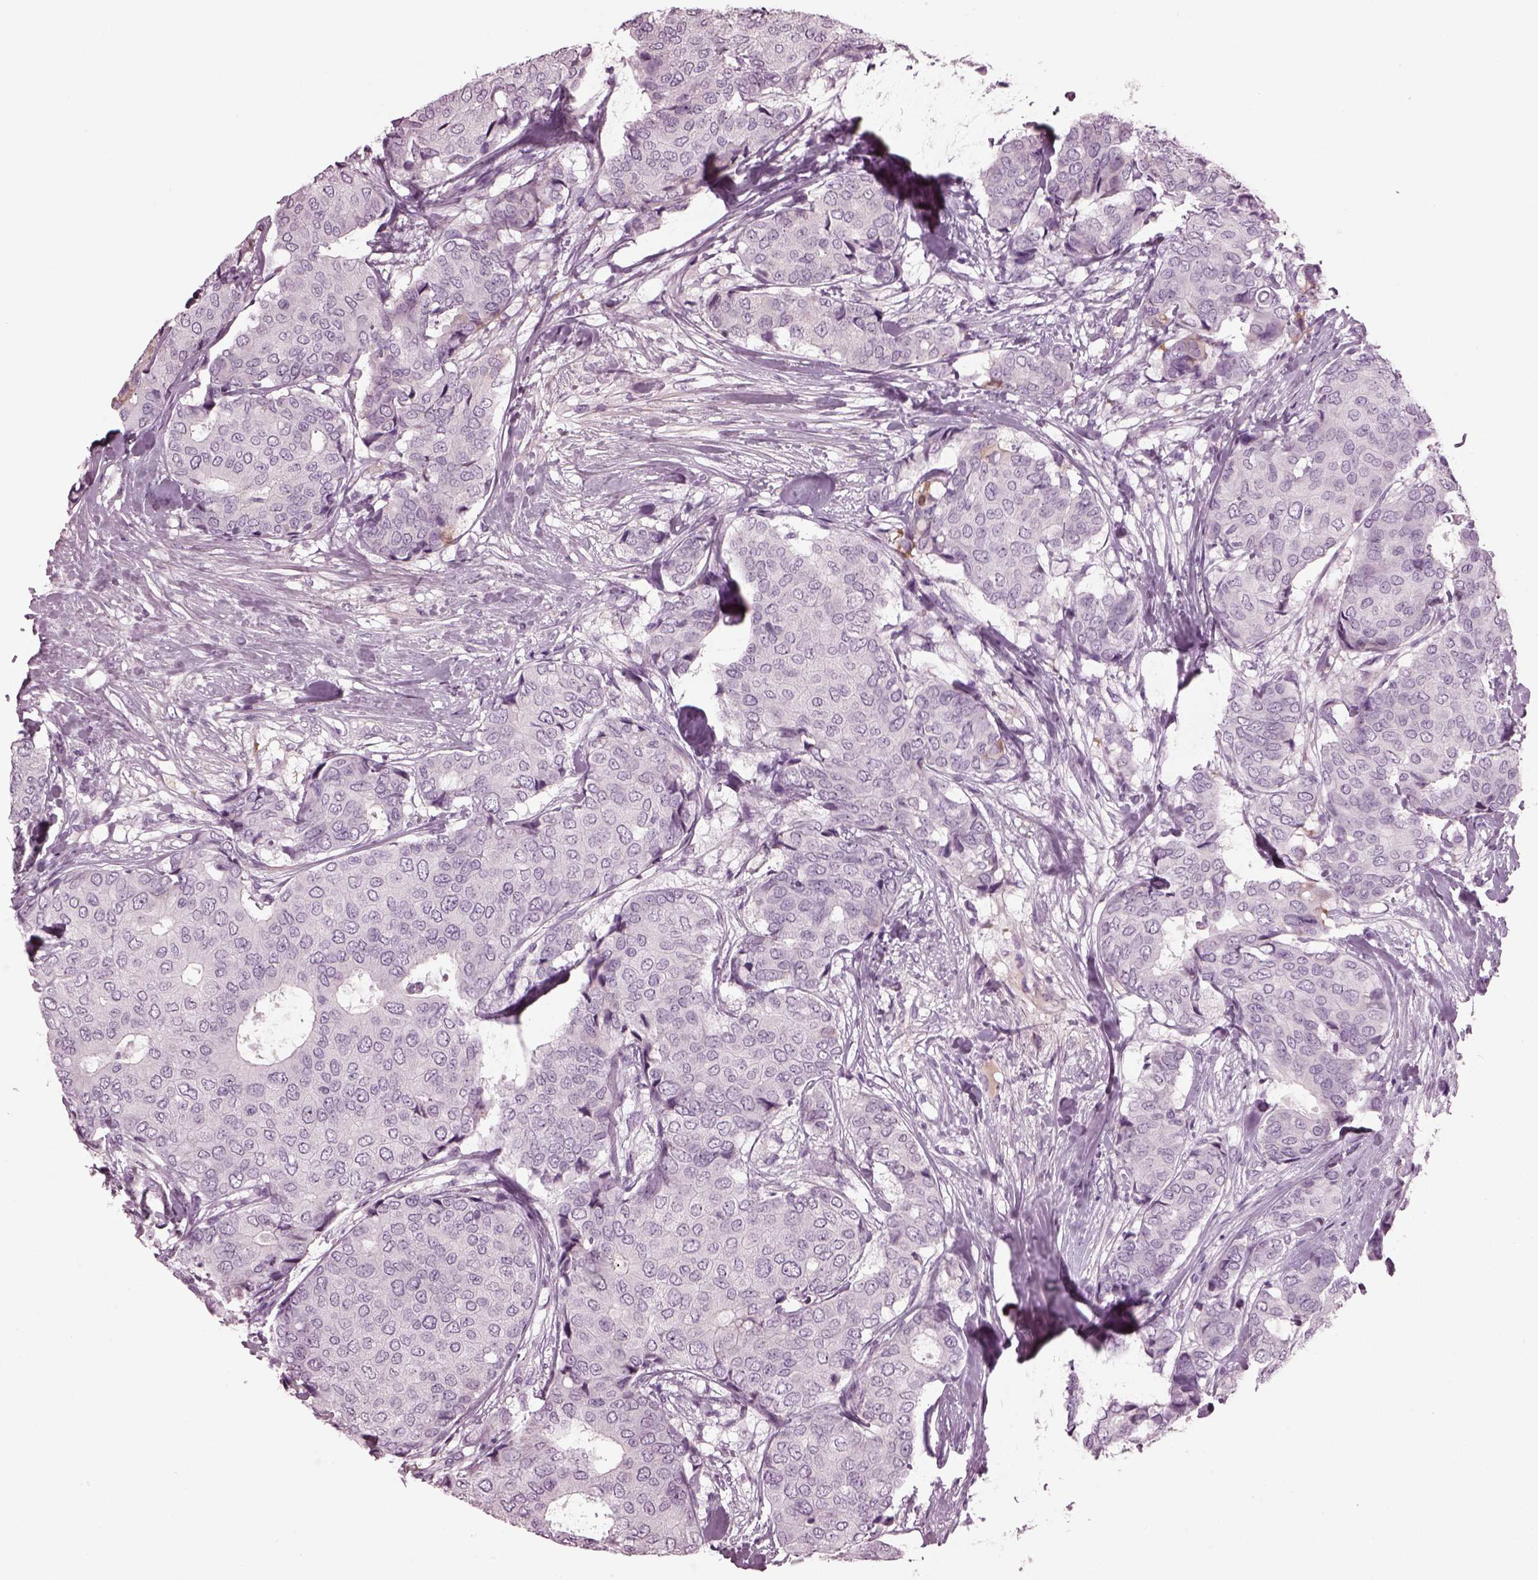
{"staining": {"intensity": "negative", "quantity": "none", "location": "none"}, "tissue": "breast cancer", "cell_type": "Tumor cells", "image_type": "cancer", "snomed": [{"axis": "morphology", "description": "Duct carcinoma"}, {"axis": "topography", "description": "Breast"}], "caption": "Human infiltrating ductal carcinoma (breast) stained for a protein using immunohistochemistry (IHC) exhibits no expression in tumor cells.", "gene": "DPYSL5", "patient": {"sex": "female", "age": 75}}